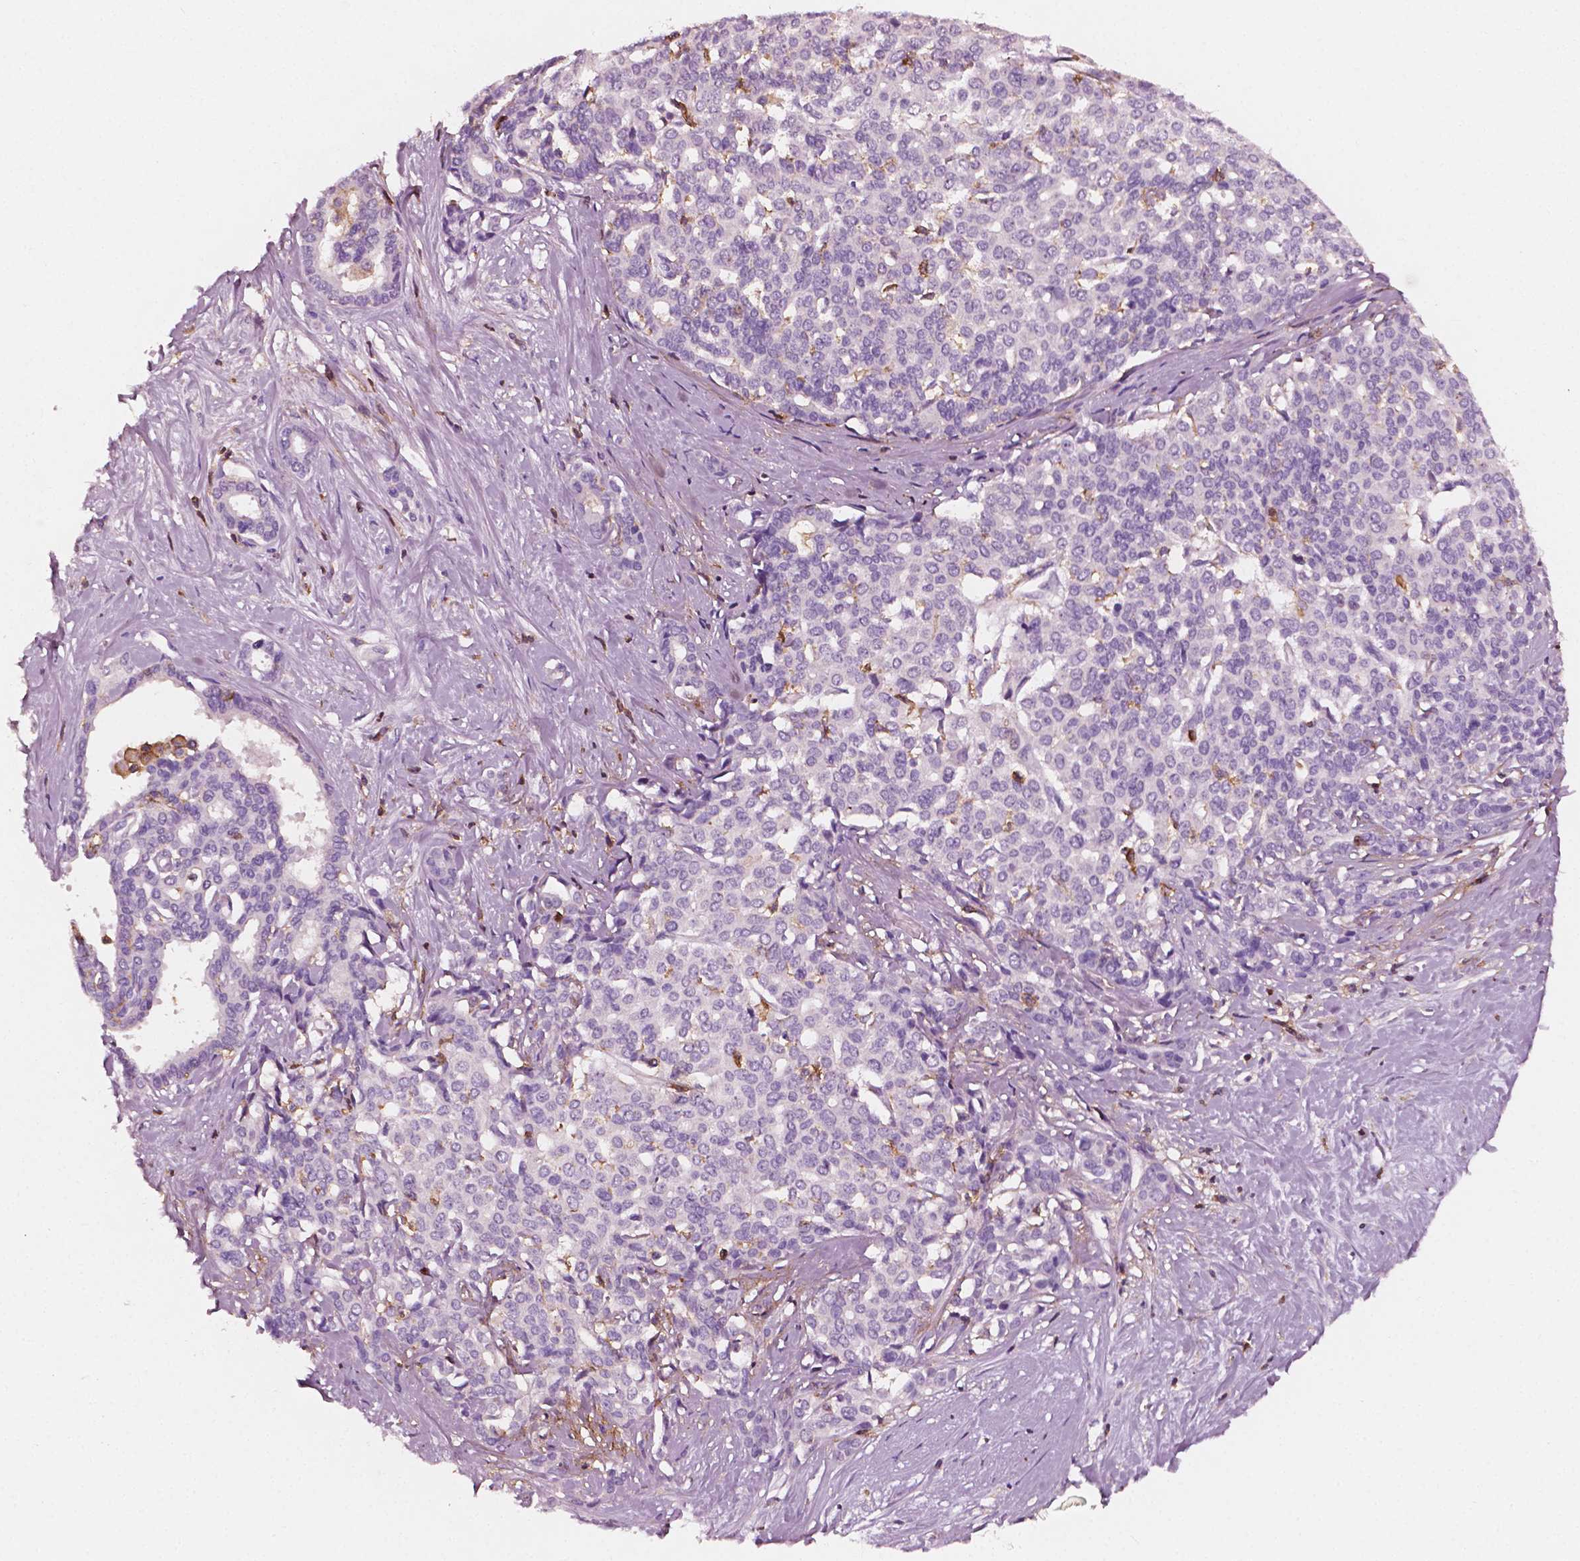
{"staining": {"intensity": "negative", "quantity": "none", "location": "none"}, "tissue": "liver cancer", "cell_type": "Tumor cells", "image_type": "cancer", "snomed": [{"axis": "morphology", "description": "Cholangiocarcinoma"}, {"axis": "topography", "description": "Liver"}], "caption": "Immunohistochemistry of human liver cholangiocarcinoma exhibits no positivity in tumor cells. (Brightfield microscopy of DAB immunohistochemistry (IHC) at high magnification).", "gene": "PTPRC", "patient": {"sex": "female", "age": 47}}